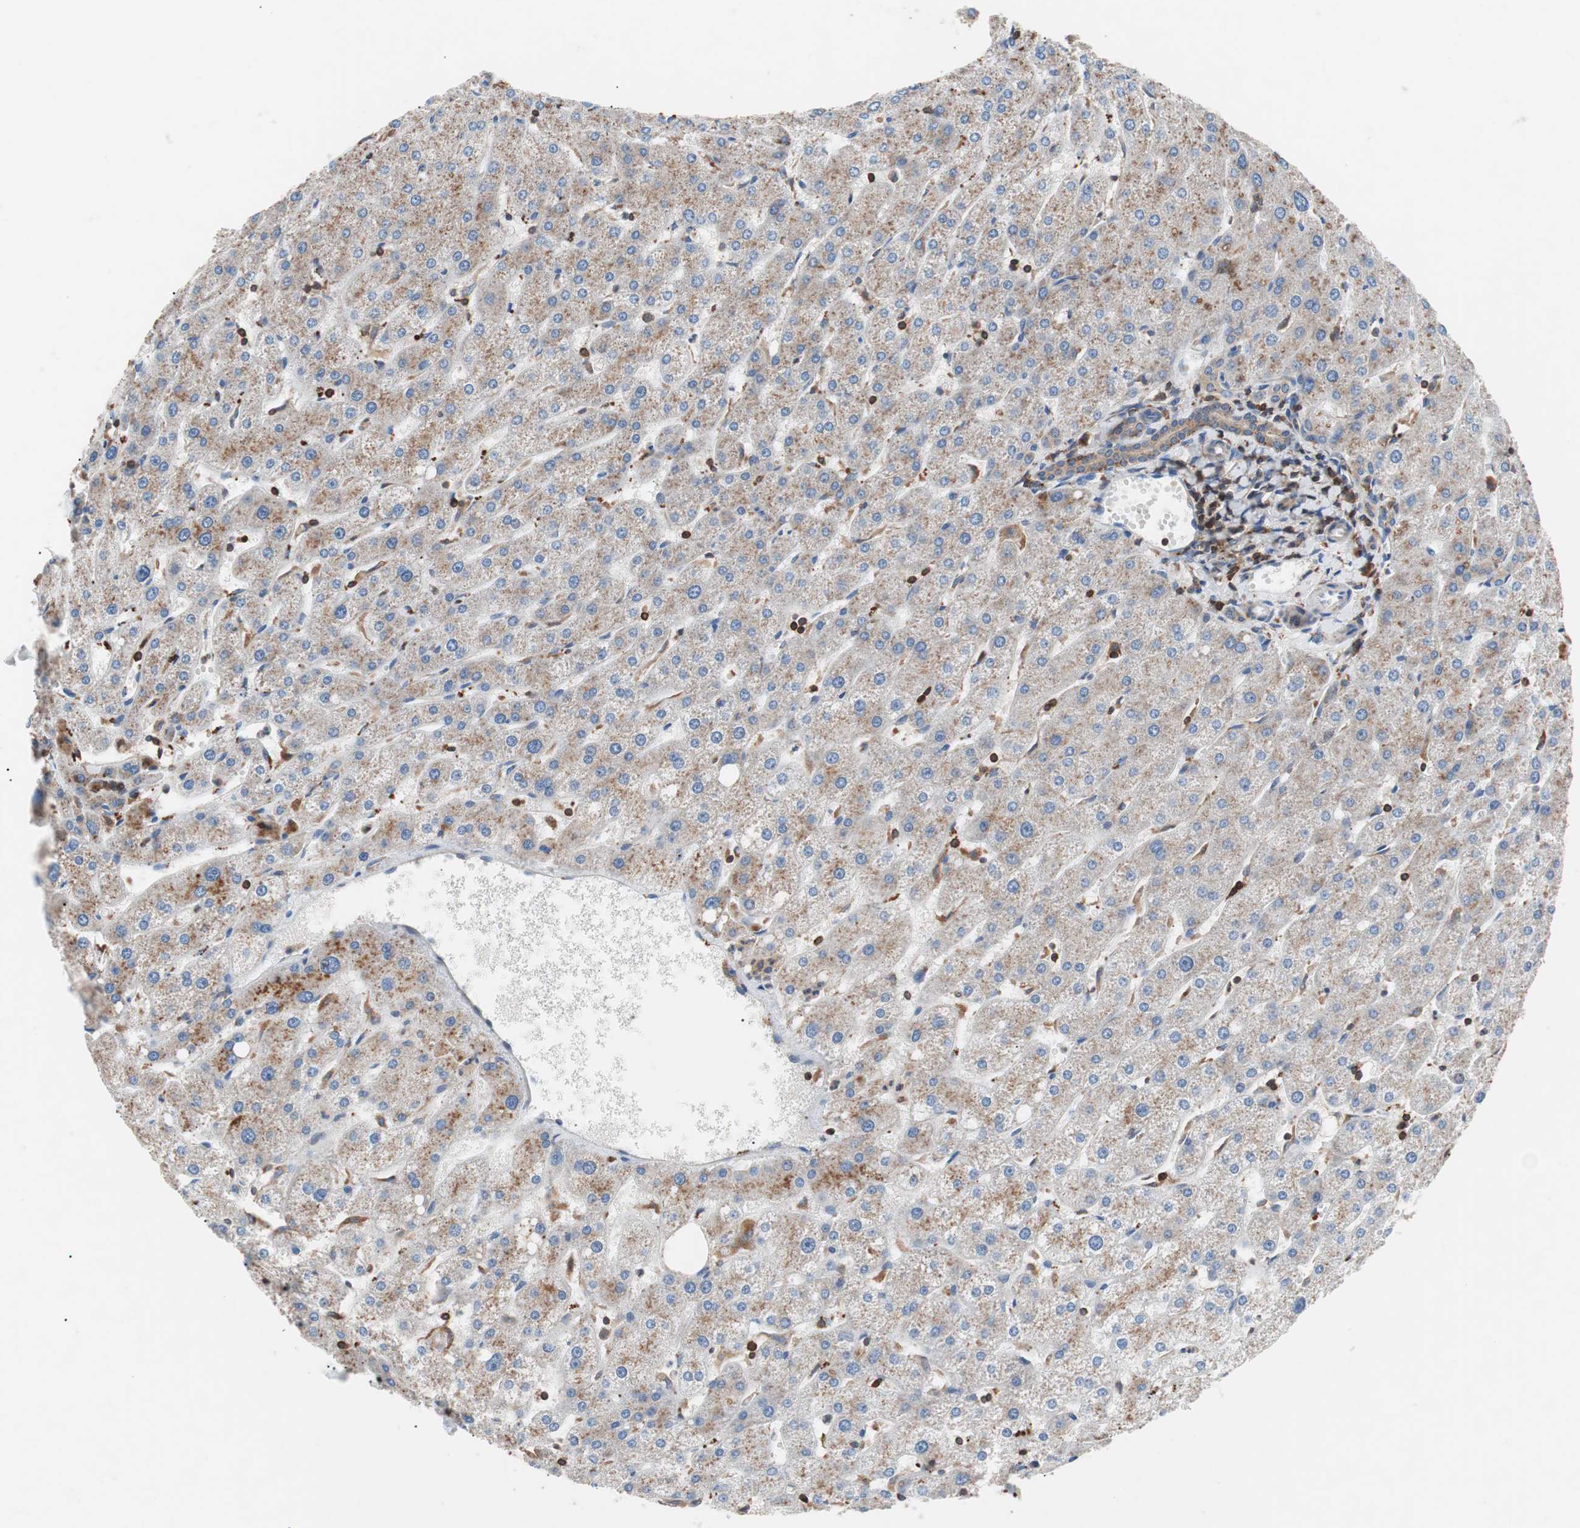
{"staining": {"intensity": "weak", "quantity": ">75%", "location": "cytoplasmic/membranous"}, "tissue": "liver", "cell_type": "Cholangiocytes", "image_type": "normal", "snomed": [{"axis": "morphology", "description": "Normal tissue, NOS"}, {"axis": "topography", "description": "Liver"}], "caption": "Immunohistochemistry (IHC) (DAB) staining of benign human liver displays weak cytoplasmic/membranous protein positivity in approximately >75% of cholangiocytes. Nuclei are stained in blue.", "gene": "PIK3R1", "patient": {"sex": "male", "age": 67}}